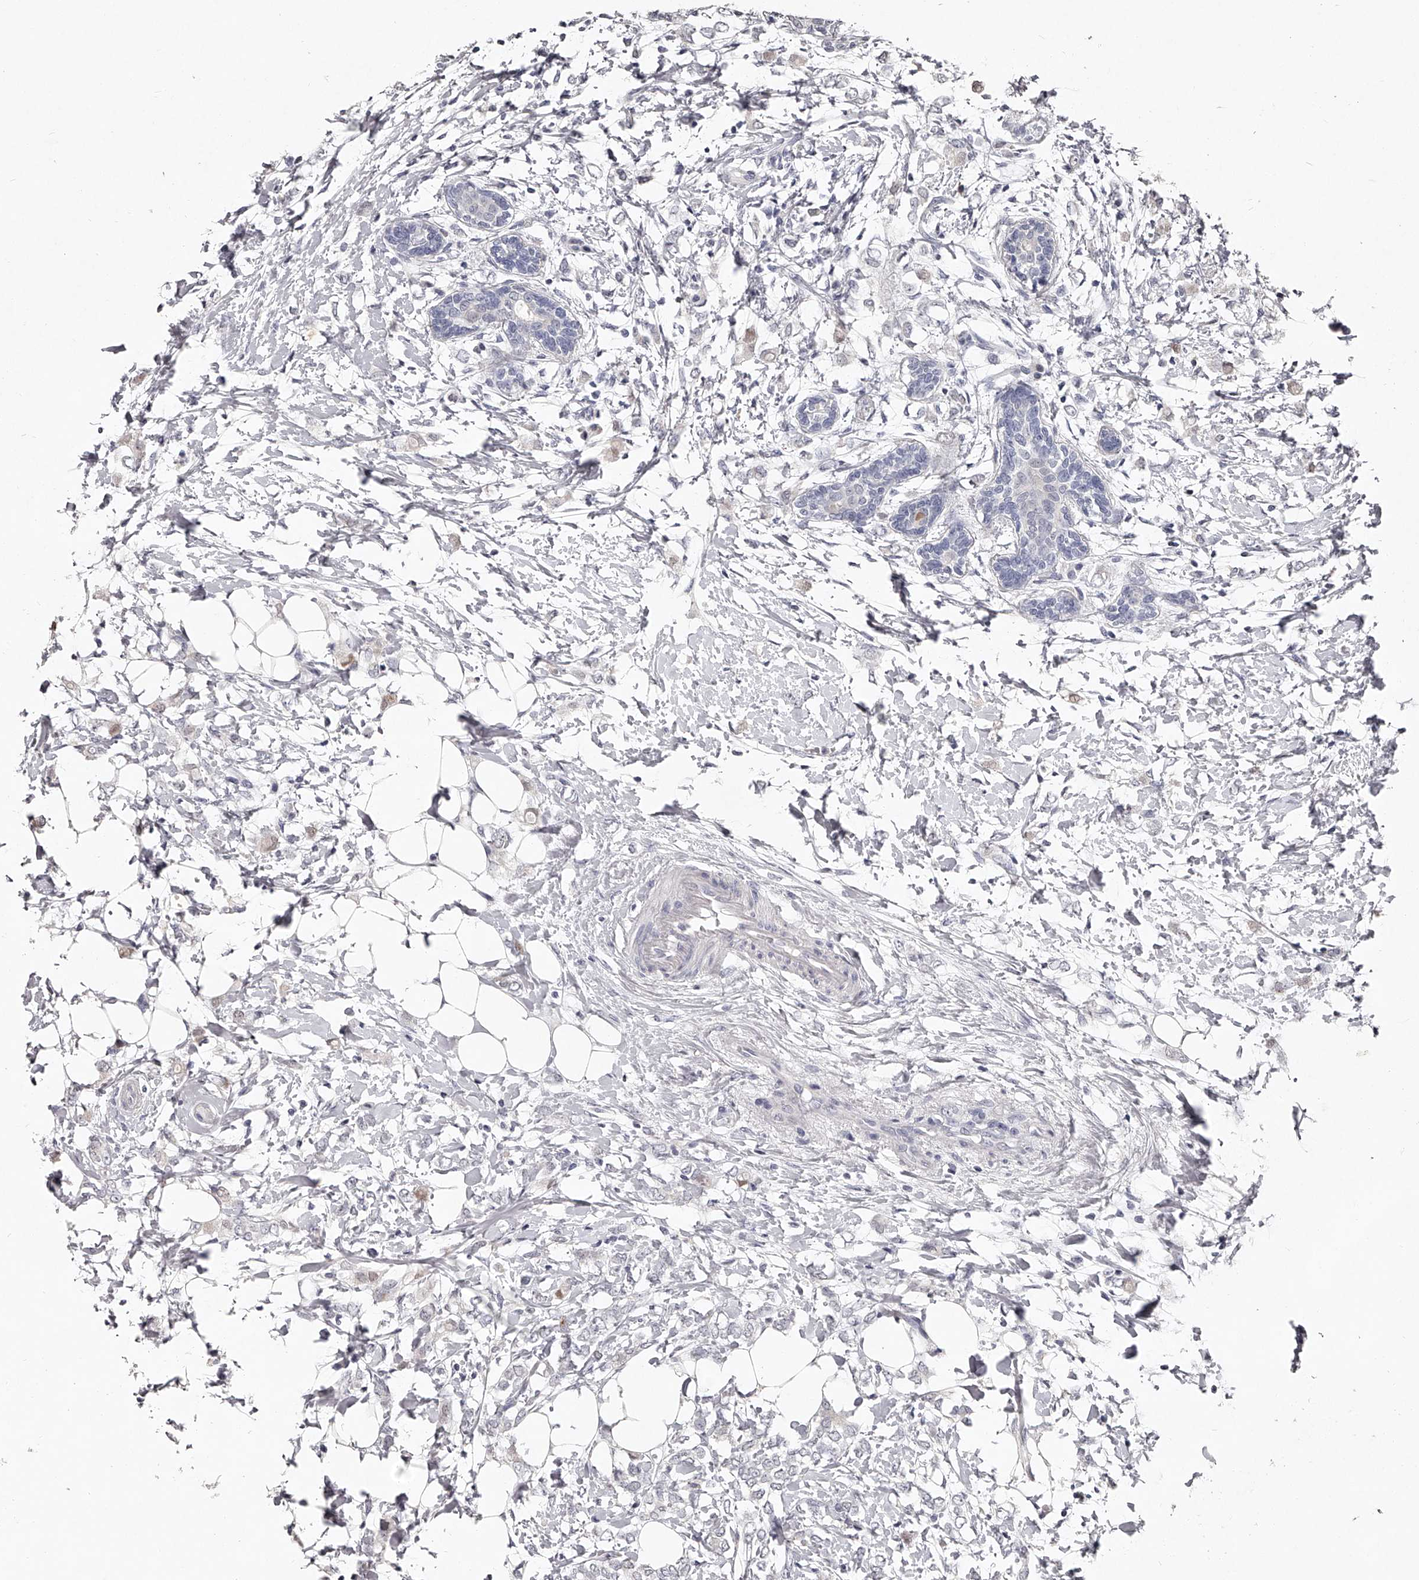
{"staining": {"intensity": "negative", "quantity": "none", "location": "none"}, "tissue": "breast cancer", "cell_type": "Tumor cells", "image_type": "cancer", "snomed": [{"axis": "morphology", "description": "Normal tissue, NOS"}, {"axis": "morphology", "description": "Lobular carcinoma"}, {"axis": "topography", "description": "Breast"}], "caption": "Micrograph shows no significant protein staining in tumor cells of lobular carcinoma (breast). Brightfield microscopy of IHC stained with DAB (3,3'-diaminobenzidine) (brown) and hematoxylin (blue), captured at high magnification.", "gene": "NT5DC1", "patient": {"sex": "female", "age": 47}}